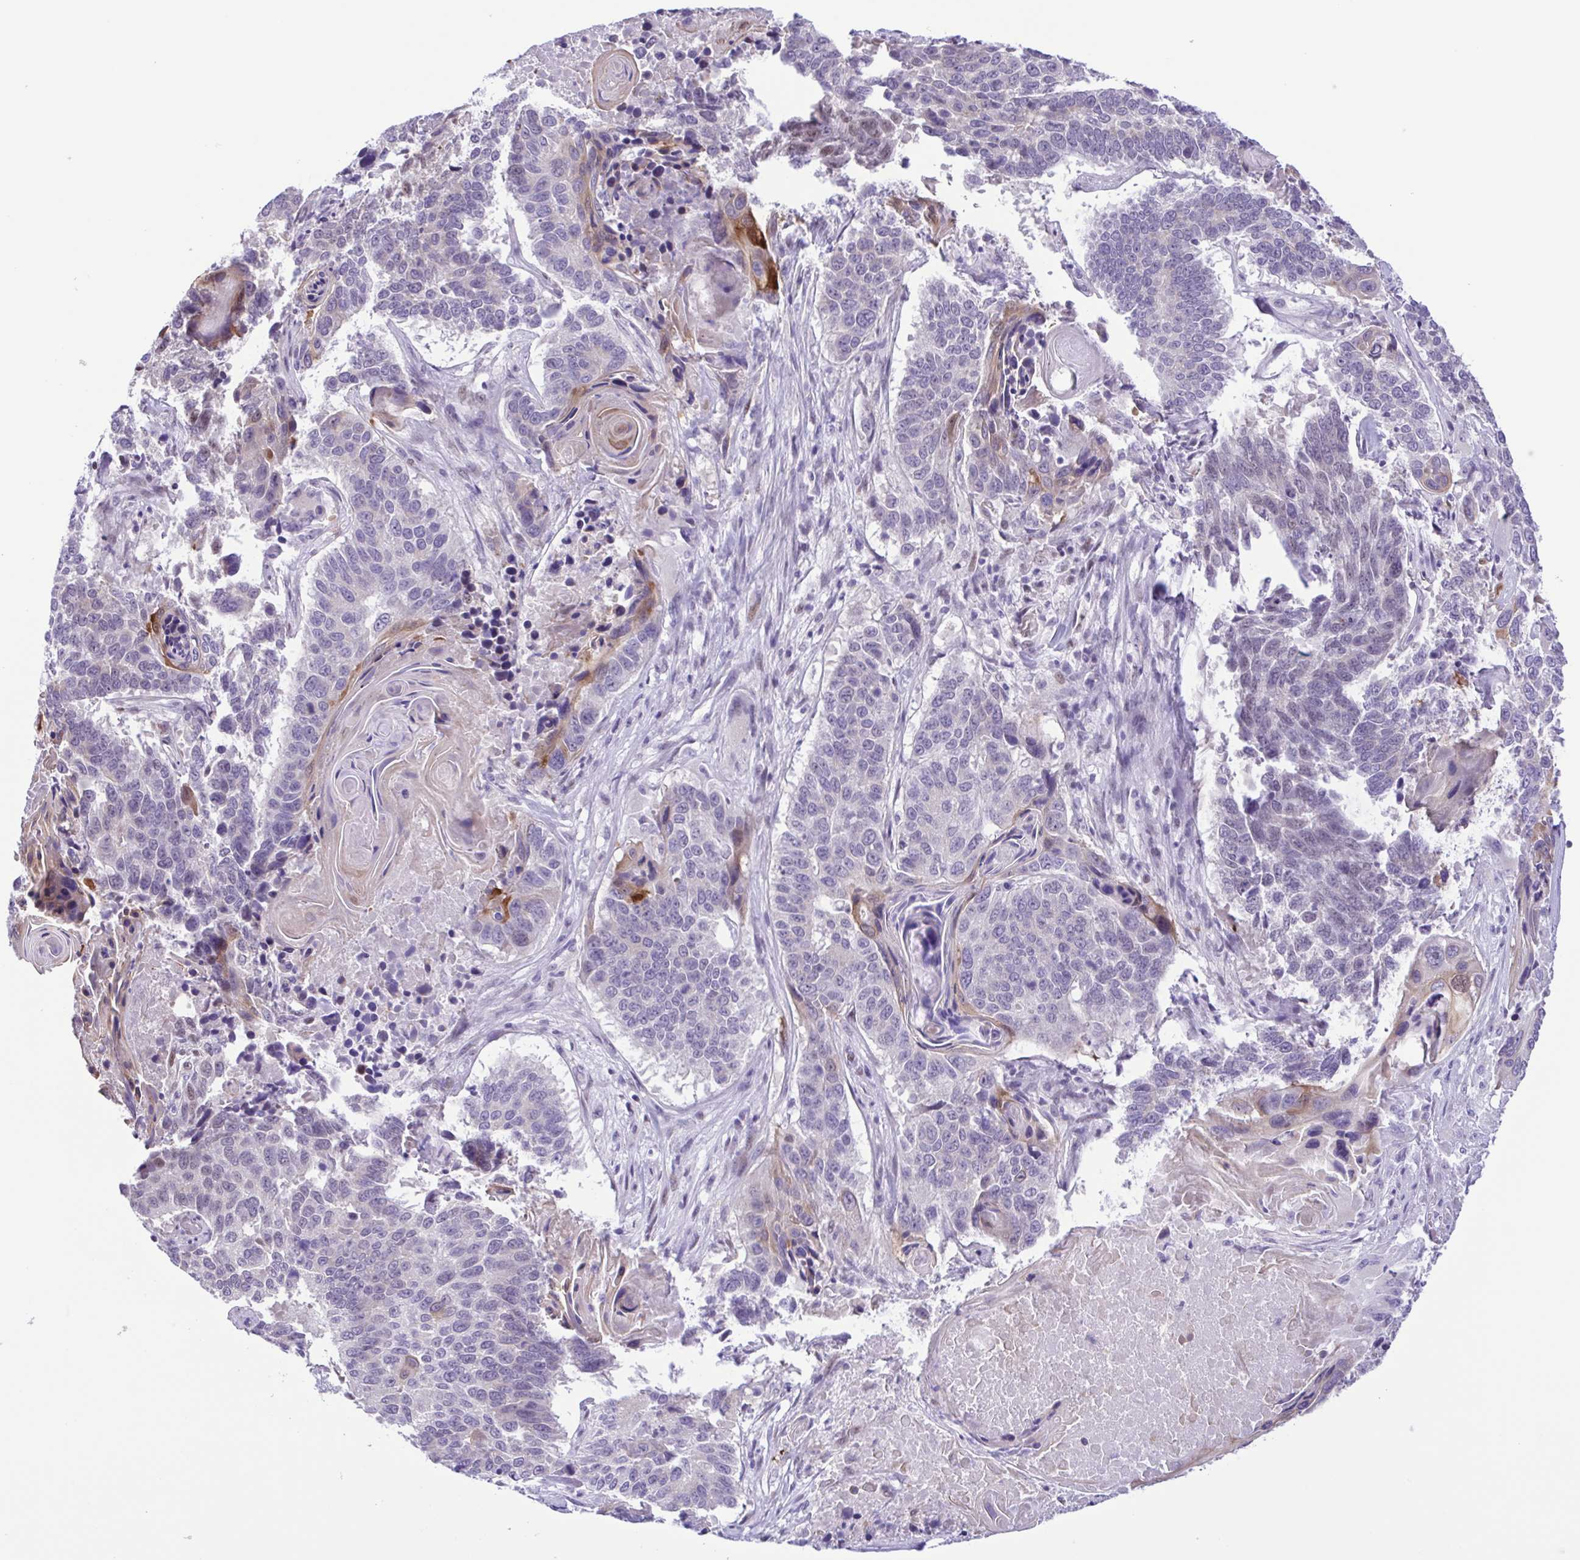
{"staining": {"intensity": "negative", "quantity": "none", "location": "none"}, "tissue": "lung cancer", "cell_type": "Tumor cells", "image_type": "cancer", "snomed": [{"axis": "morphology", "description": "Squamous cell carcinoma, NOS"}, {"axis": "topography", "description": "Lung"}], "caption": "DAB immunohistochemical staining of lung cancer (squamous cell carcinoma) displays no significant staining in tumor cells.", "gene": "TGM3", "patient": {"sex": "male", "age": 73}}